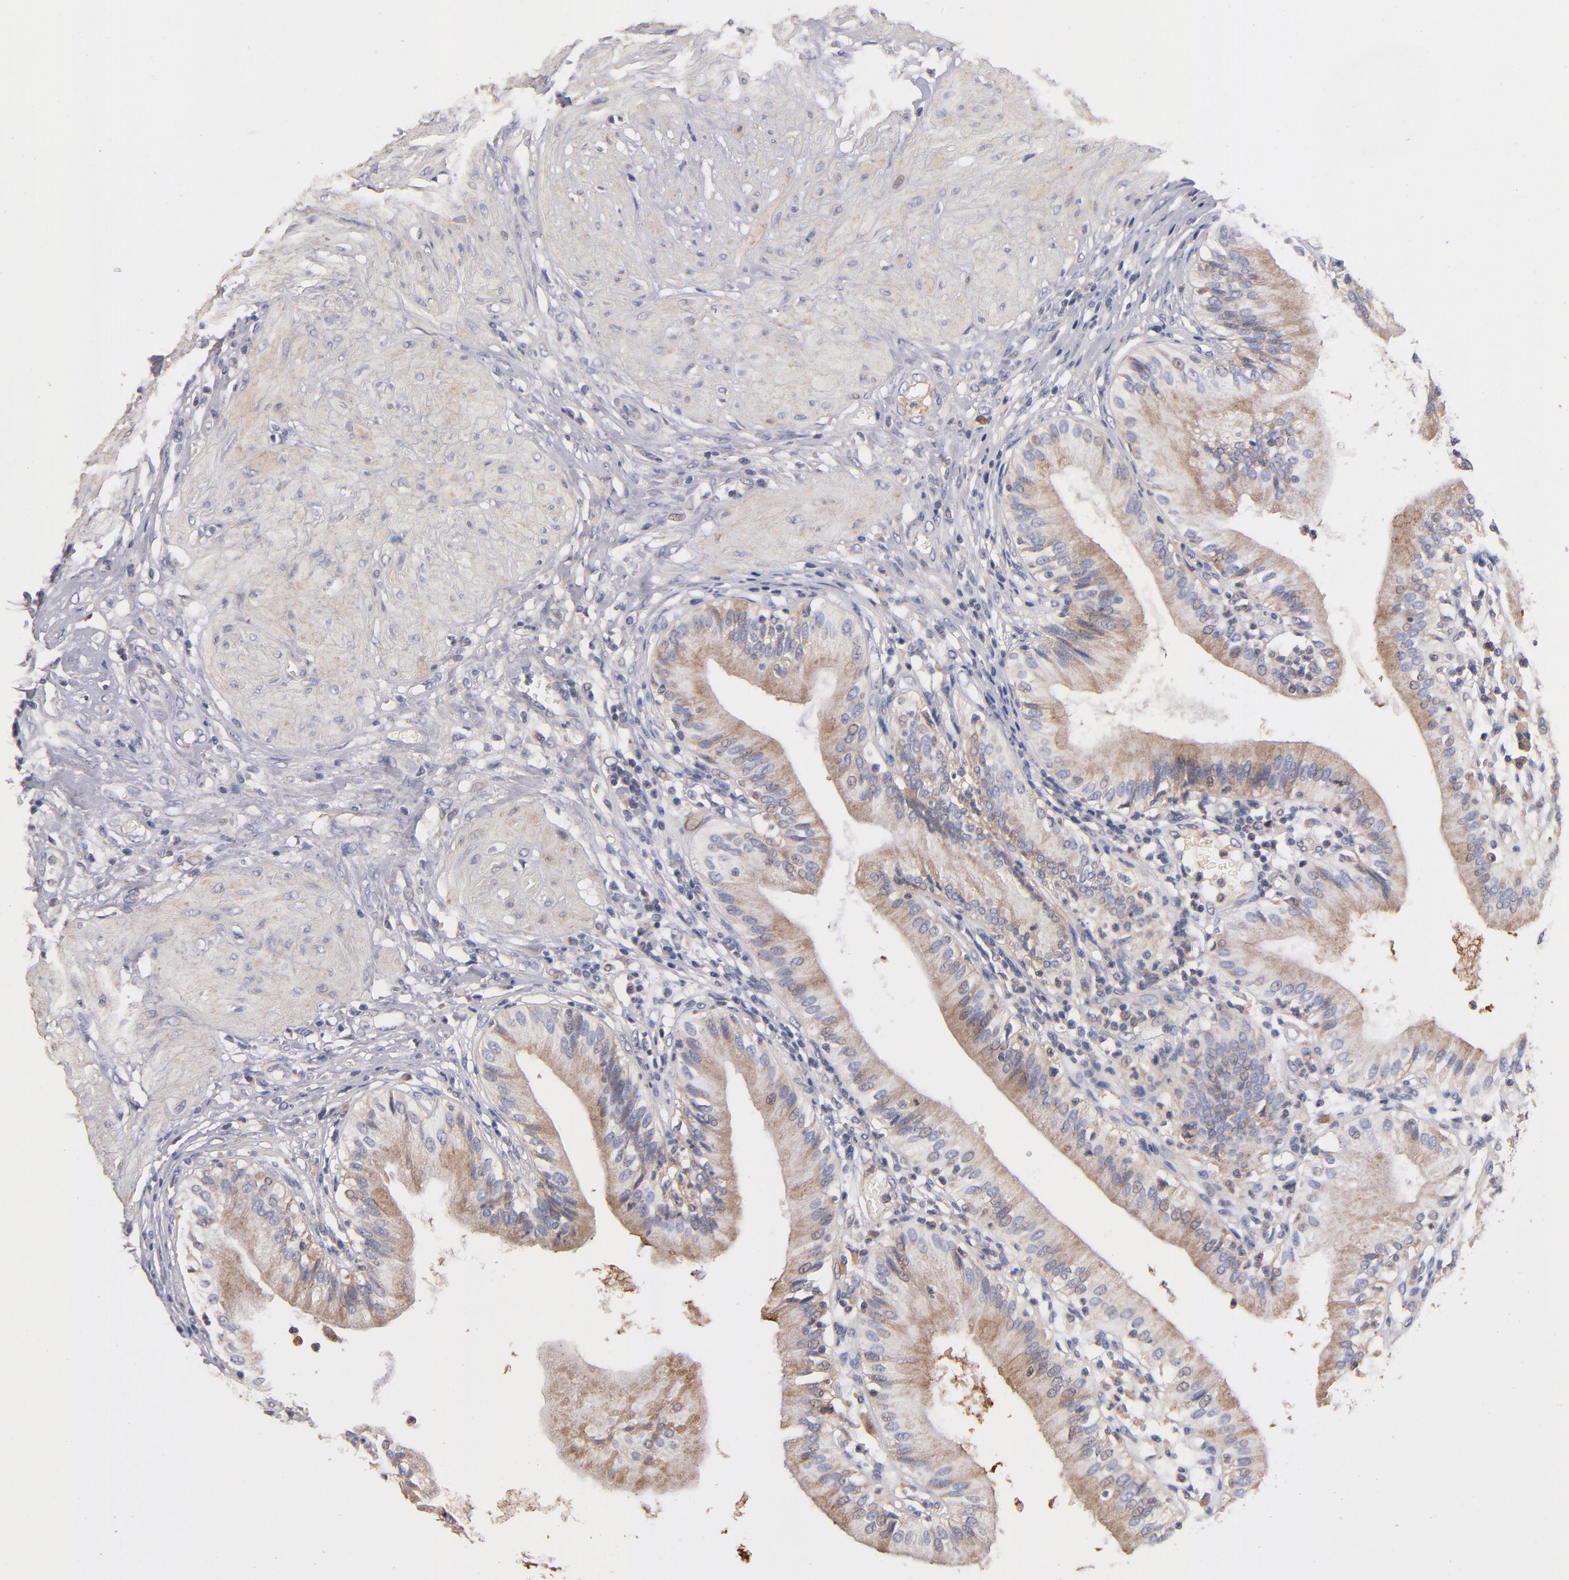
{"staining": {"intensity": "weak", "quantity": ">75%", "location": "cytoplasmic/membranous"}, "tissue": "gallbladder", "cell_type": "Glandular cells", "image_type": "normal", "snomed": [{"axis": "morphology", "description": "Normal tissue, NOS"}, {"axis": "topography", "description": "Gallbladder"}], "caption": "Immunohistochemistry (IHC) micrograph of benign human gallbladder stained for a protein (brown), which shows low levels of weak cytoplasmic/membranous expression in about >75% of glandular cells.", "gene": "DACT1", "patient": {"sex": "male", "age": 58}}